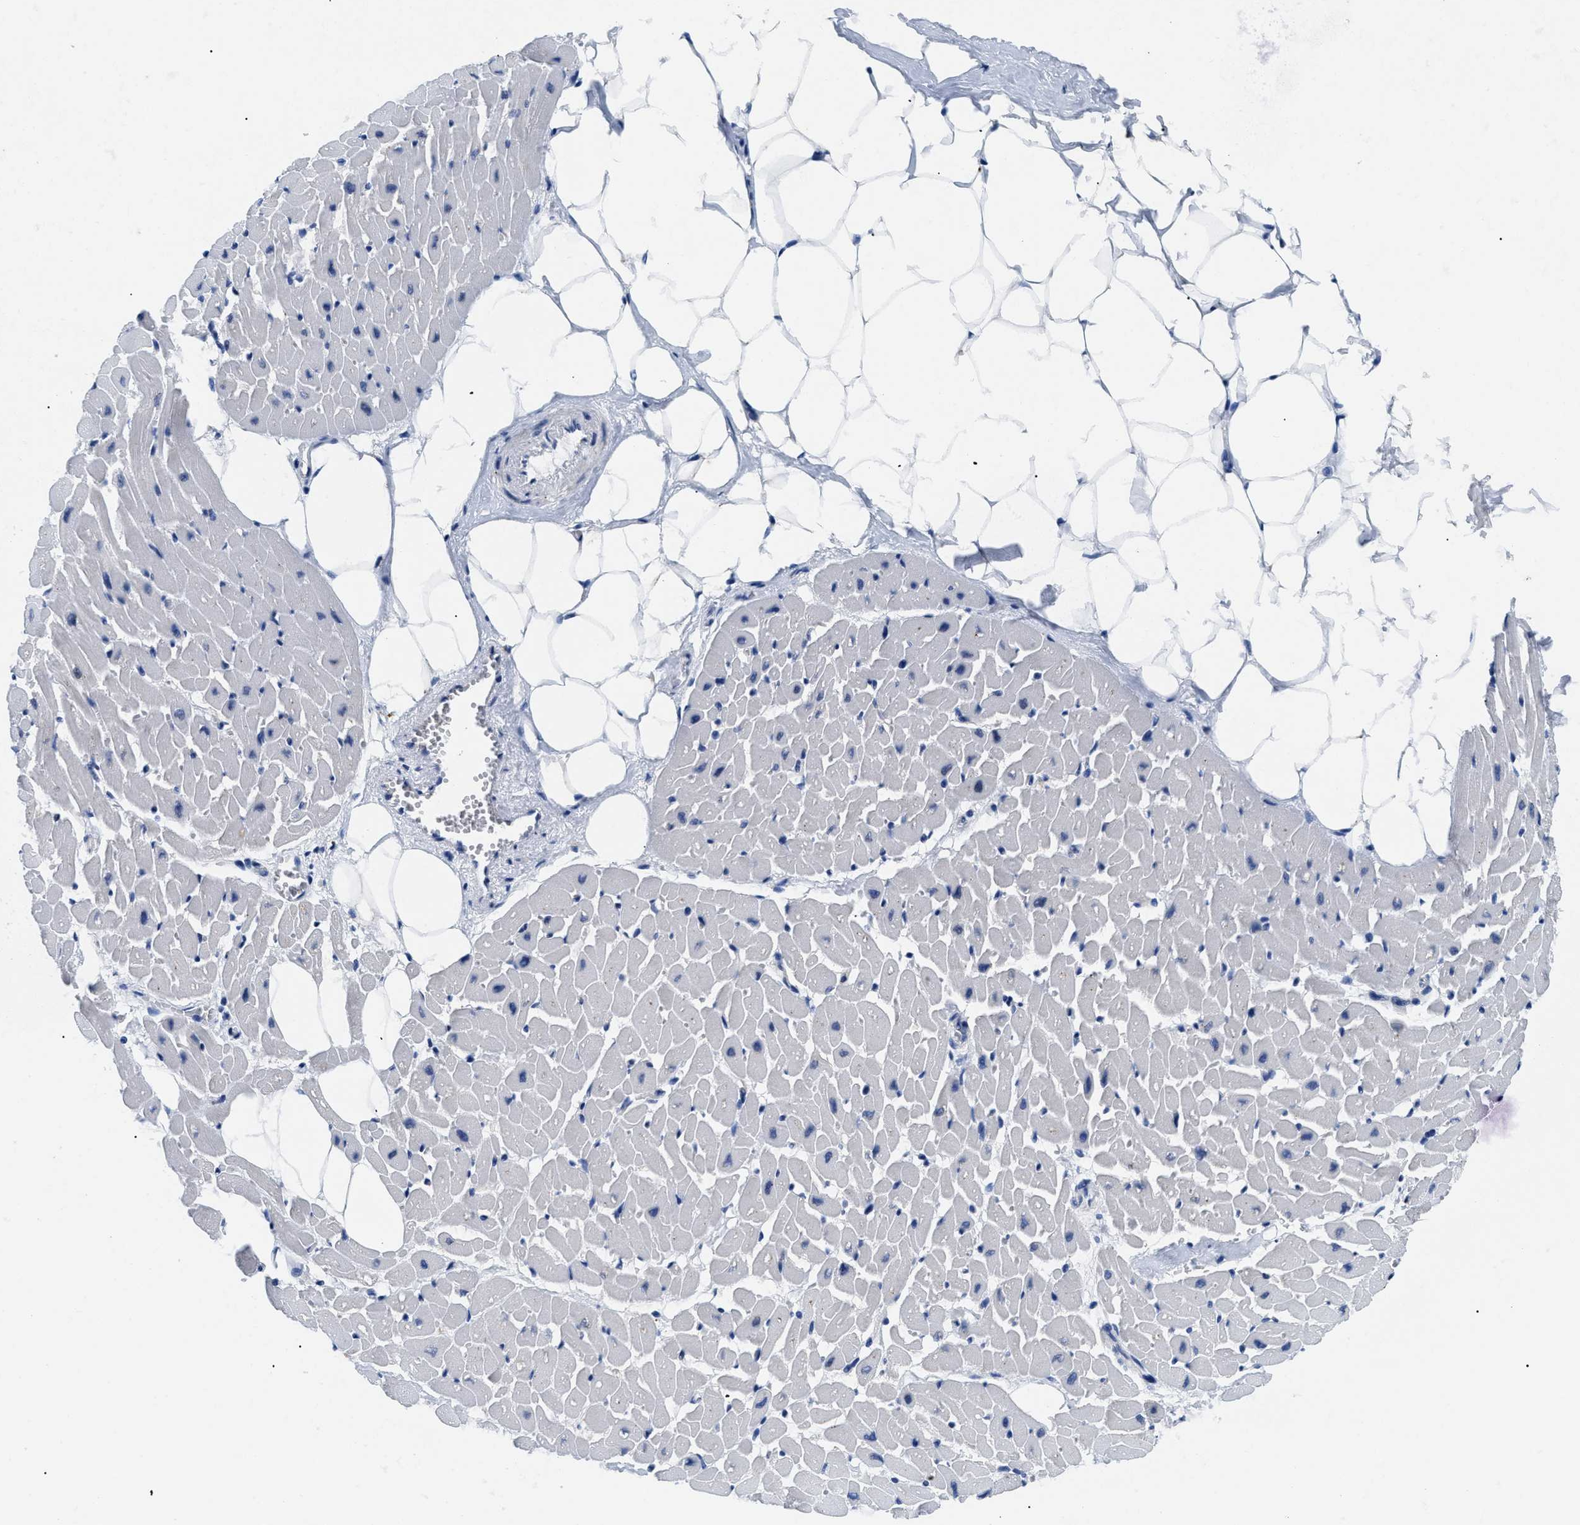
{"staining": {"intensity": "negative", "quantity": "none", "location": "none"}, "tissue": "heart muscle", "cell_type": "Cardiomyocytes", "image_type": "normal", "snomed": [{"axis": "morphology", "description": "Normal tissue, NOS"}, {"axis": "topography", "description": "Heart"}], "caption": "DAB immunohistochemical staining of unremarkable human heart muscle displays no significant expression in cardiomyocytes. The staining is performed using DAB brown chromogen with nuclei counter-stained in using hematoxylin.", "gene": "TMEM68", "patient": {"sex": "female", "age": 19}}